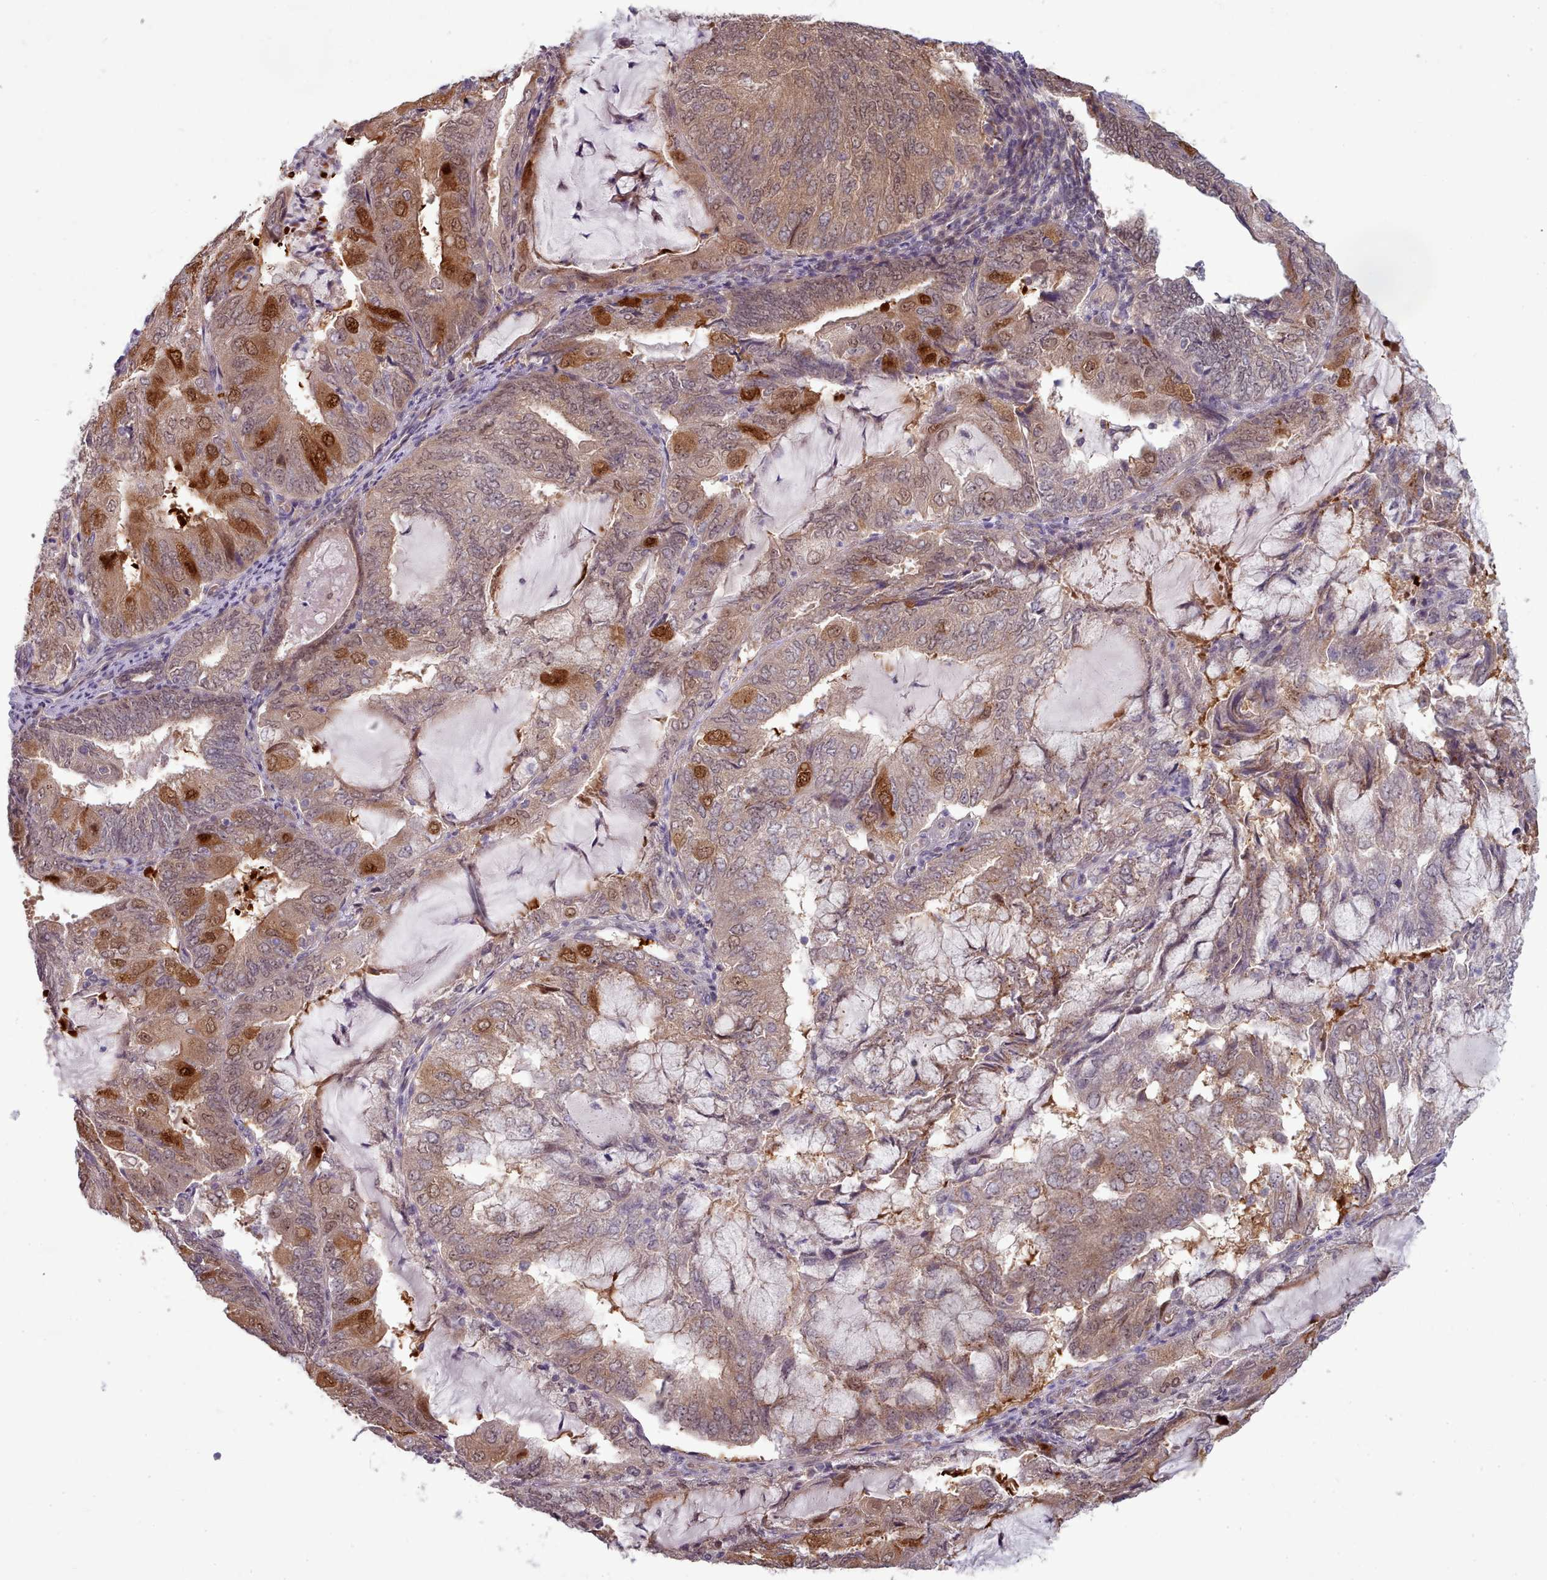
{"staining": {"intensity": "moderate", "quantity": ">75%", "location": "cytoplasmic/membranous,nuclear"}, "tissue": "endometrial cancer", "cell_type": "Tumor cells", "image_type": "cancer", "snomed": [{"axis": "morphology", "description": "Adenocarcinoma, NOS"}, {"axis": "topography", "description": "Endometrium"}], "caption": "Immunohistochemistry histopathology image of neoplastic tissue: human adenocarcinoma (endometrial) stained using immunohistochemistry exhibits medium levels of moderate protein expression localized specifically in the cytoplasmic/membranous and nuclear of tumor cells, appearing as a cytoplasmic/membranous and nuclear brown color.", "gene": "CLNS1A", "patient": {"sex": "female", "age": 81}}